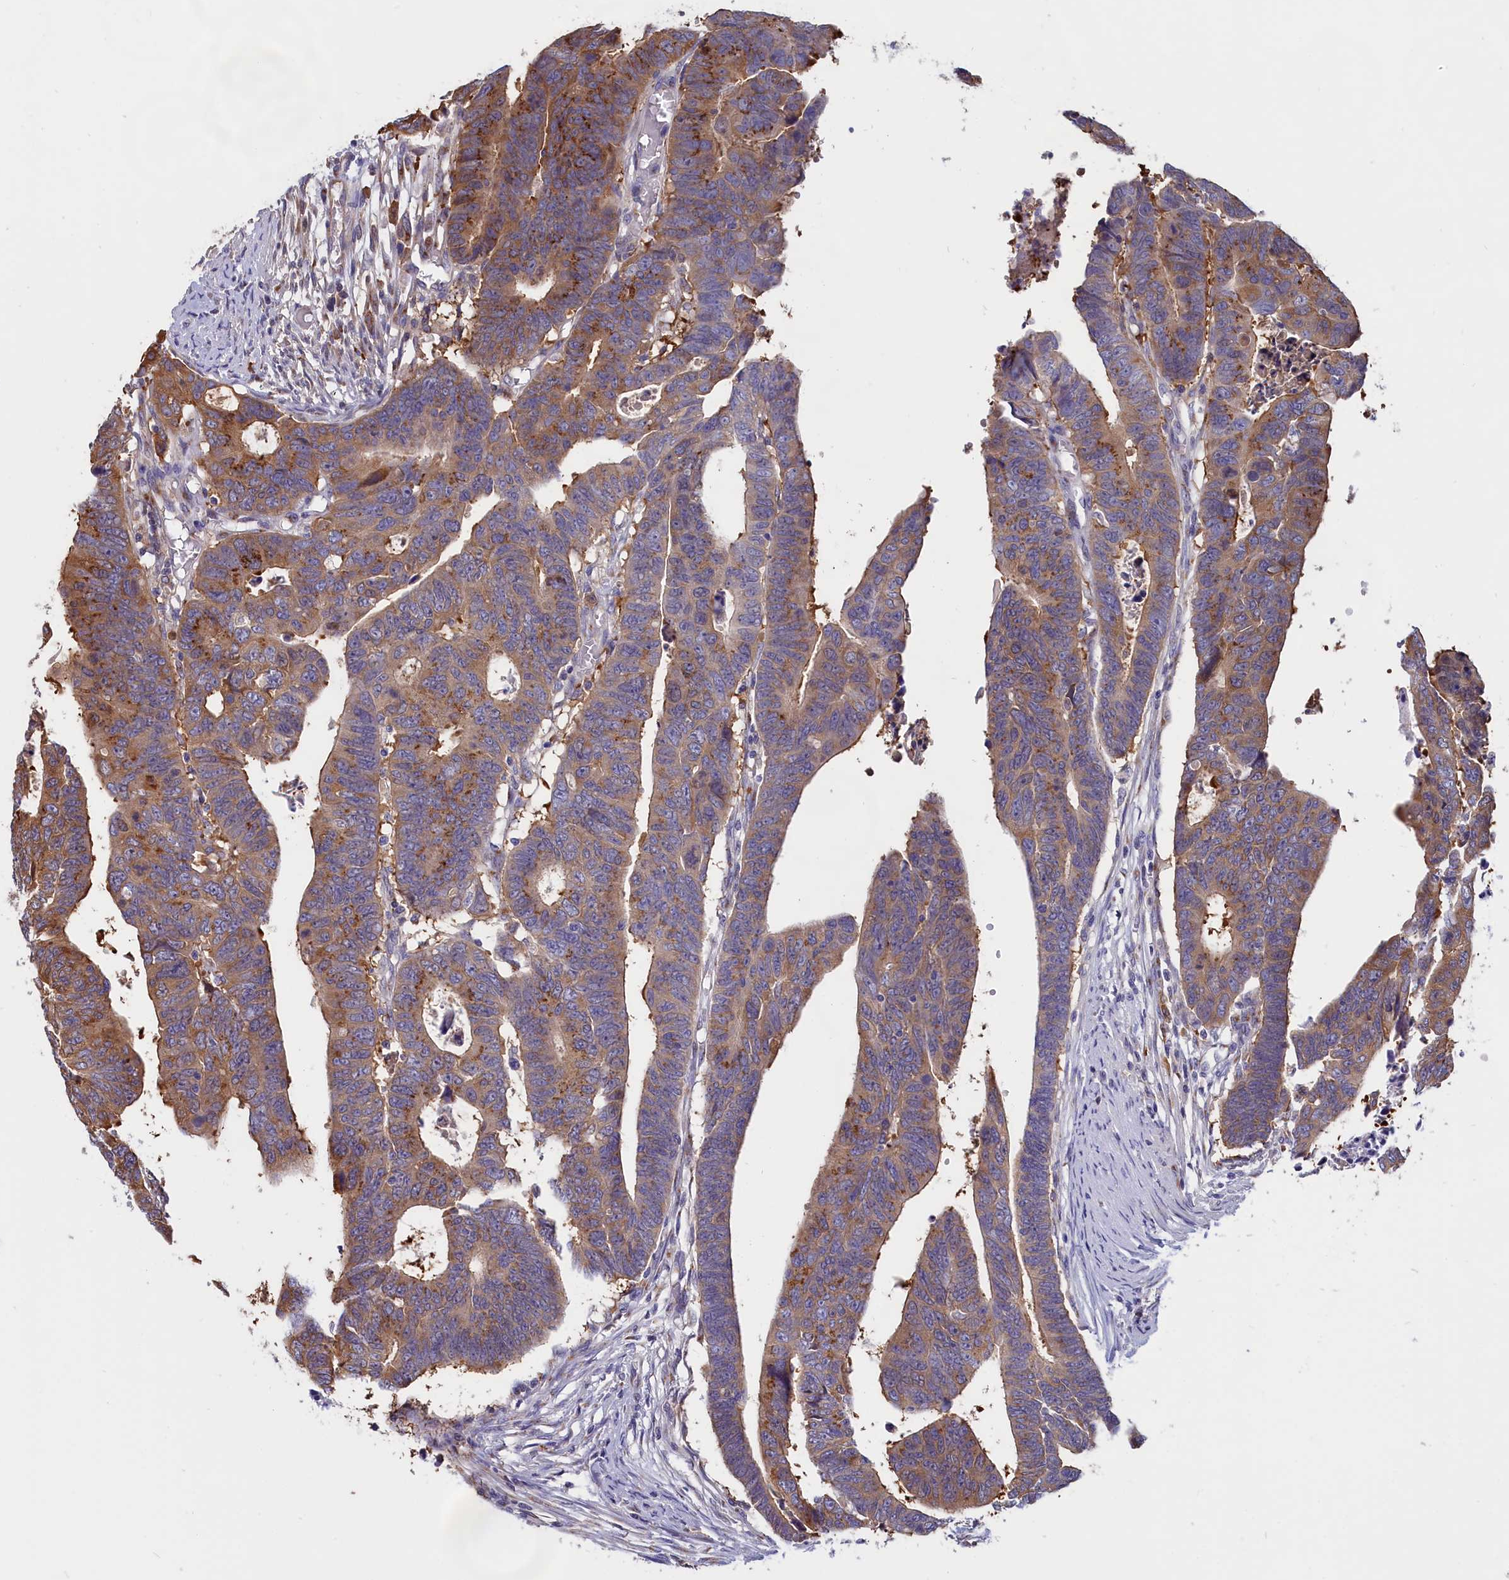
{"staining": {"intensity": "moderate", "quantity": ">75%", "location": "cytoplasmic/membranous"}, "tissue": "colorectal cancer", "cell_type": "Tumor cells", "image_type": "cancer", "snomed": [{"axis": "morphology", "description": "Adenocarcinoma, NOS"}, {"axis": "topography", "description": "Rectum"}], "caption": "Human colorectal cancer stained with a brown dye shows moderate cytoplasmic/membranous positive staining in approximately >75% of tumor cells.", "gene": "ABCC8", "patient": {"sex": "female", "age": 65}}